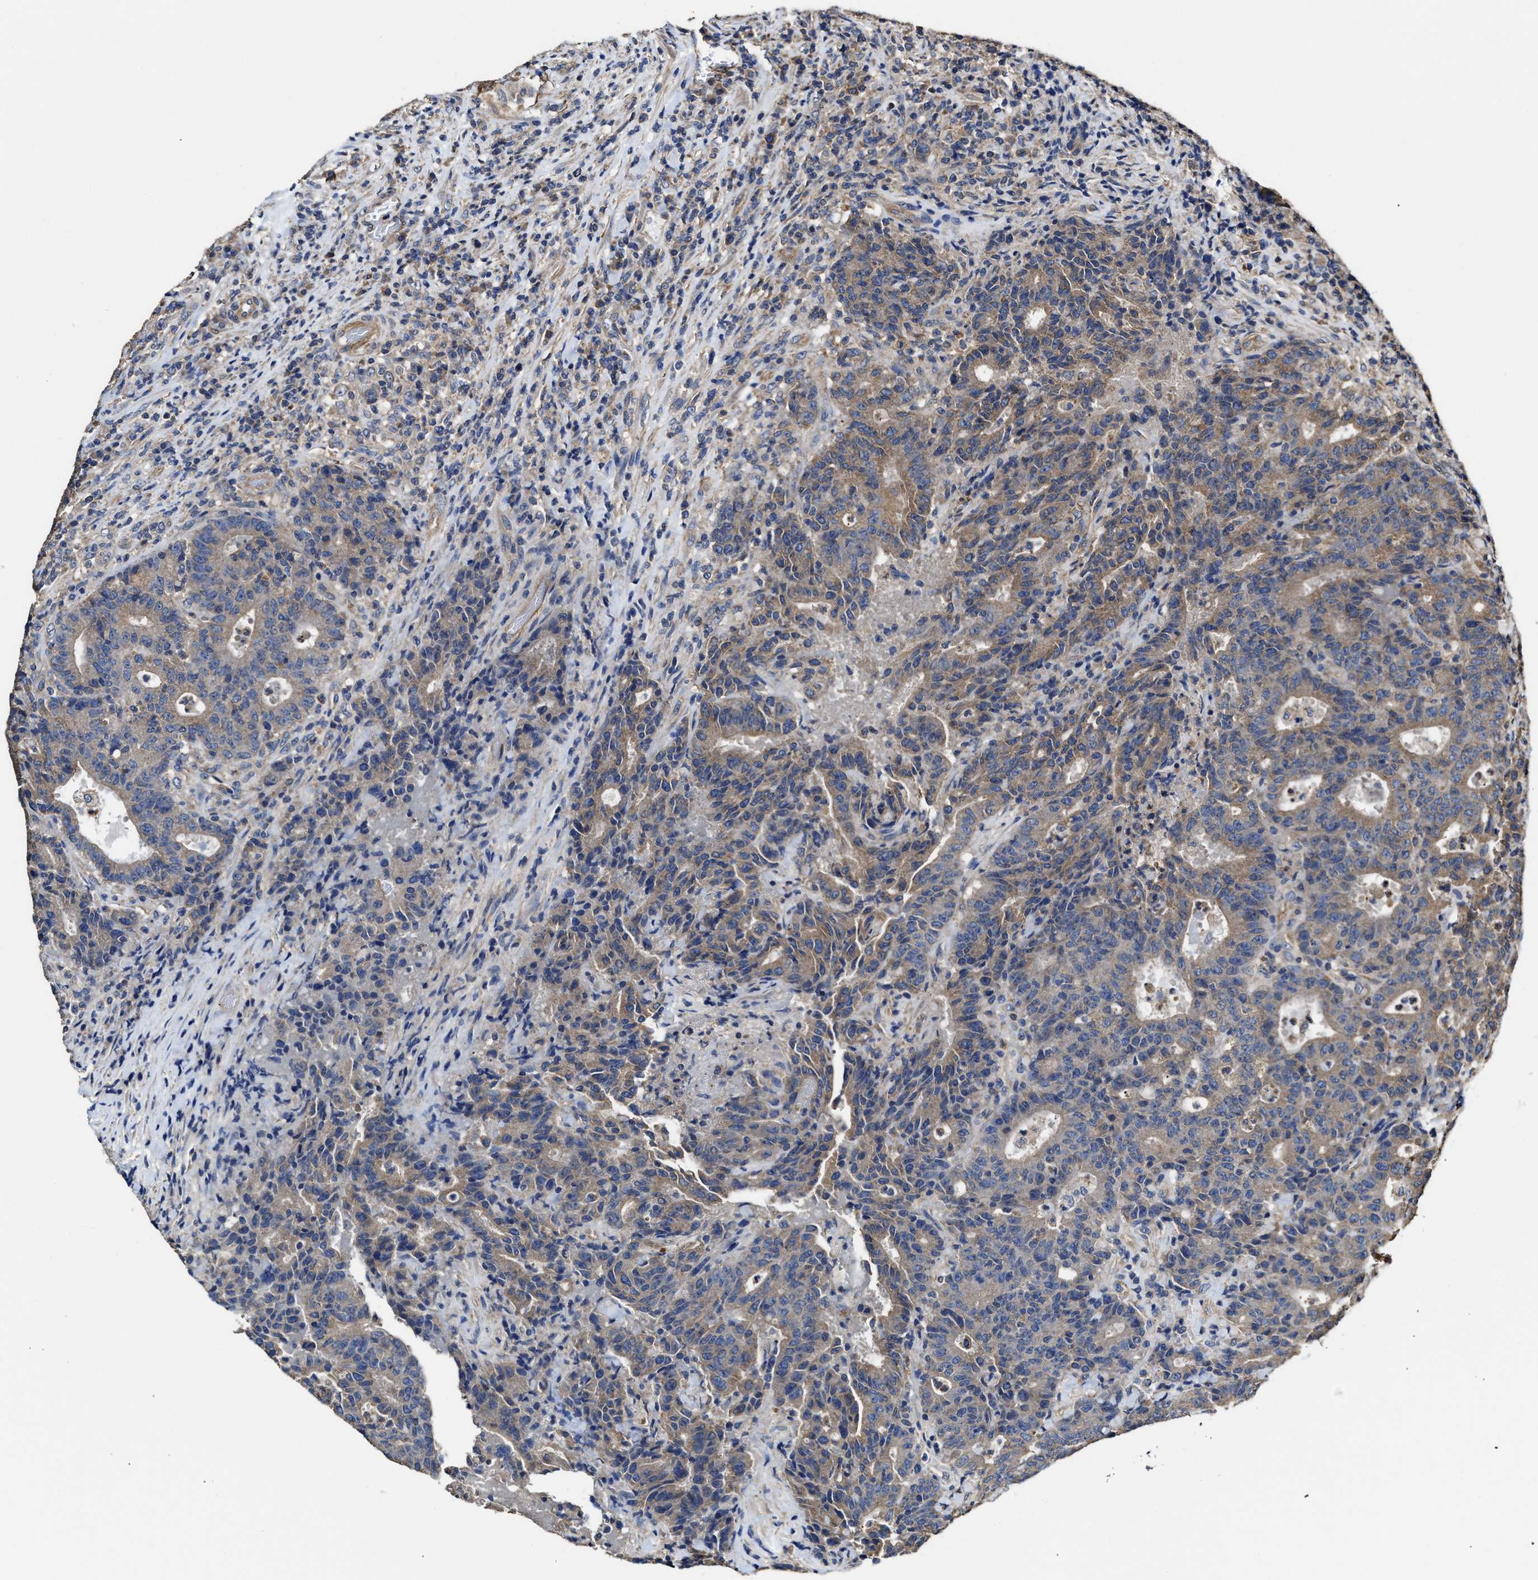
{"staining": {"intensity": "weak", "quantity": ">75%", "location": "cytoplasmic/membranous"}, "tissue": "colorectal cancer", "cell_type": "Tumor cells", "image_type": "cancer", "snomed": [{"axis": "morphology", "description": "Adenocarcinoma, NOS"}, {"axis": "topography", "description": "Colon"}], "caption": "Immunohistochemistry (IHC) of human colorectal cancer shows low levels of weak cytoplasmic/membranous positivity in approximately >75% of tumor cells.", "gene": "SFXN4", "patient": {"sex": "female", "age": 75}}